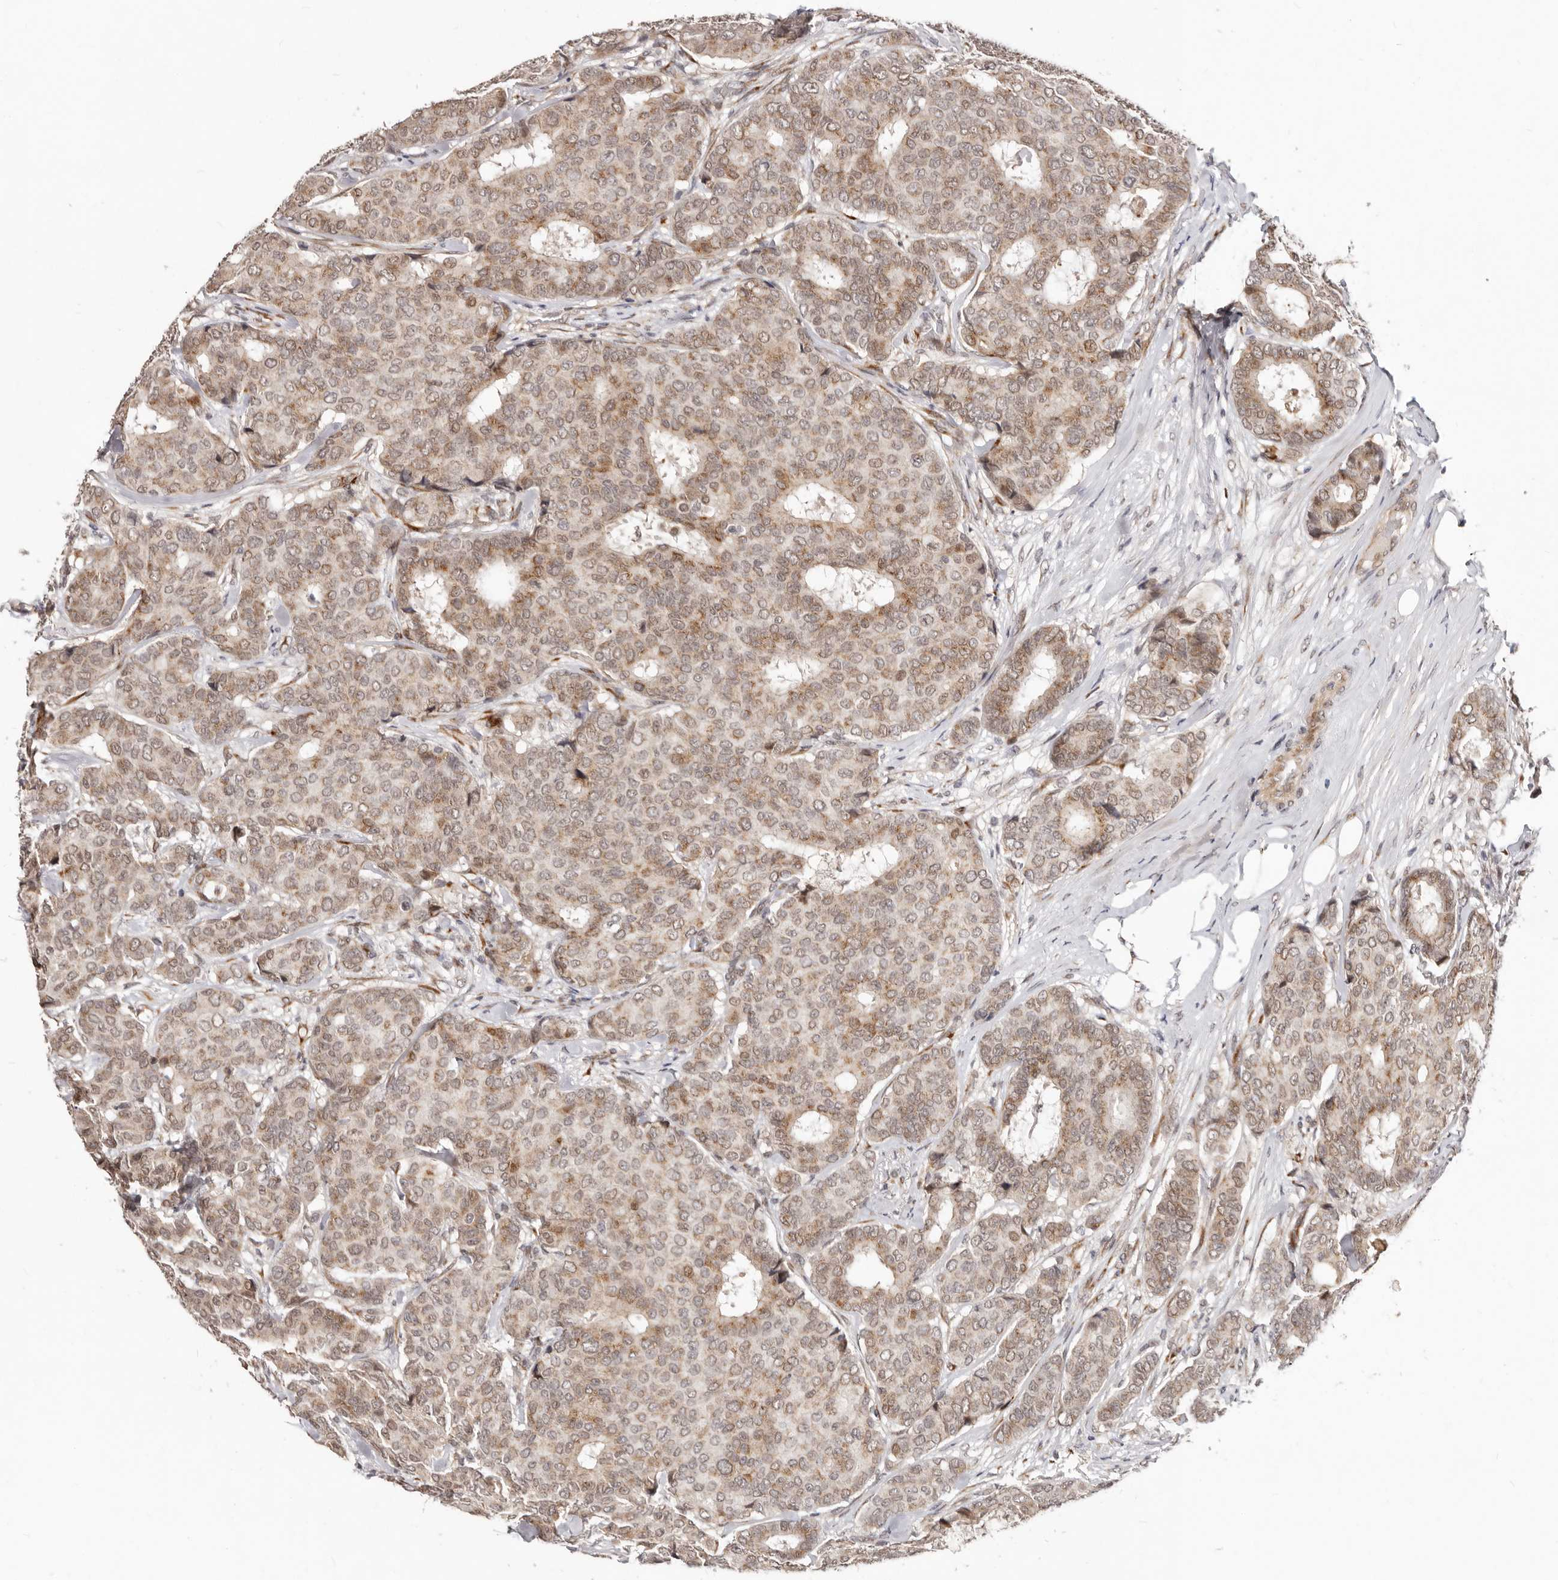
{"staining": {"intensity": "moderate", "quantity": ">75%", "location": "cytoplasmic/membranous,nuclear"}, "tissue": "breast cancer", "cell_type": "Tumor cells", "image_type": "cancer", "snomed": [{"axis": "morphology", "description": "Duct carcinoma"}, {"axis": "topography", "description": "Breast"}], "caption": "Protein expression by immunohistochemistry (IHC) shows moderate cytoplasmic/membranous and nuclear staining in about >75% of tumor cells in breast cancer (invasive ductal carcinoma).", "gene": "SRCAP", "patient": {"sex": "female", "age": 75}}